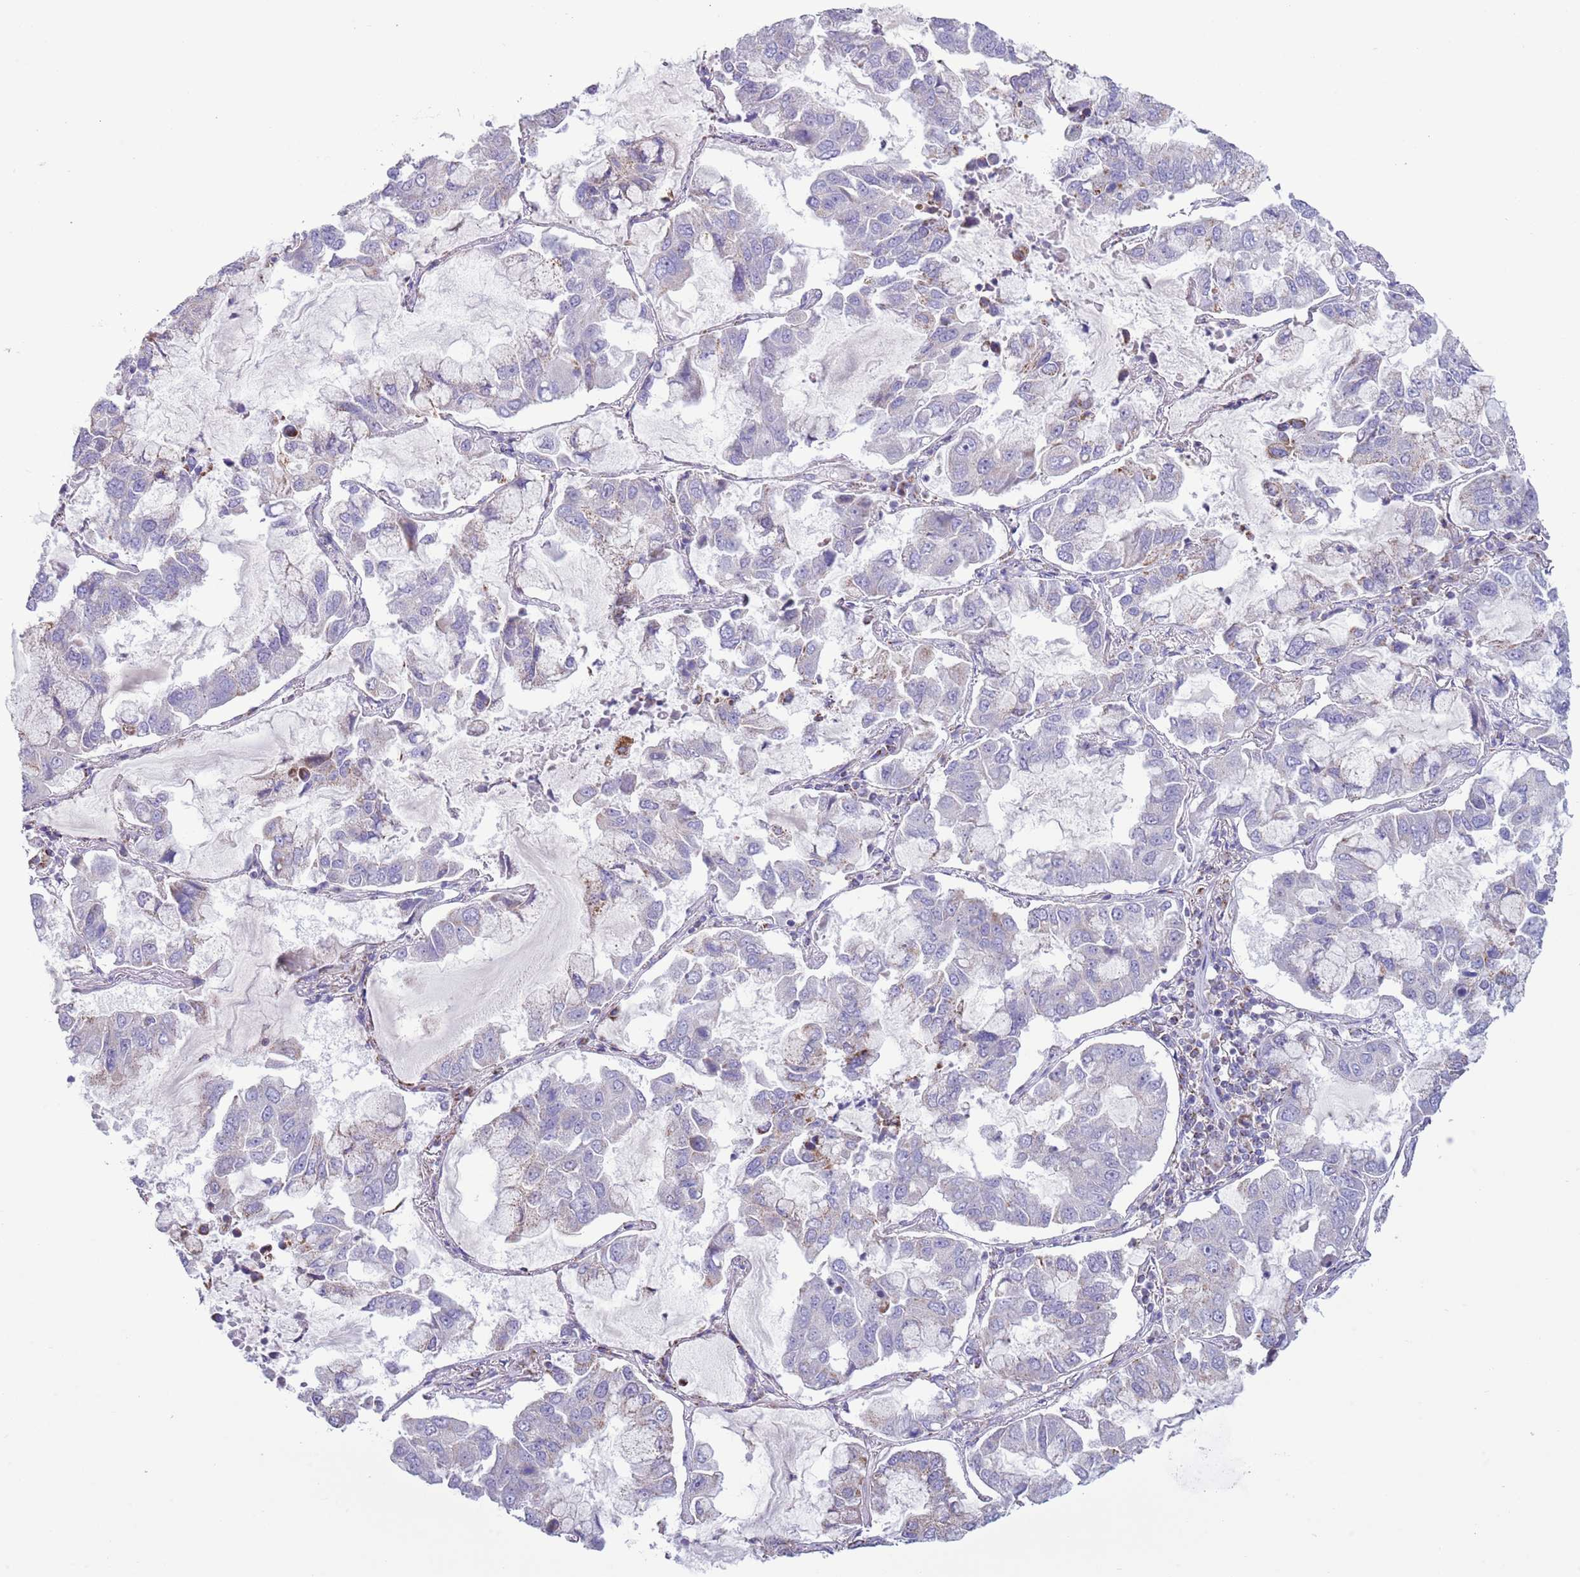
{"staining": {"intensity": "weak", "quantity": "<25%", "location": "cytoplasmic/membranous"}, "tissue": "lung cancer", "cell_type": "Tumor cells", "image_type": "cancer", "snomed": [{"axis": "morphology", "description": "Adenocarcinoma, NOS"}, {"axis": "topography", "description": "Lung"}], "caption": "Tumor cells are negative for protein expression in human lung cancer.", "gene": "ATP6V1B1", "patient": {"sex": "male", "age": 64}}